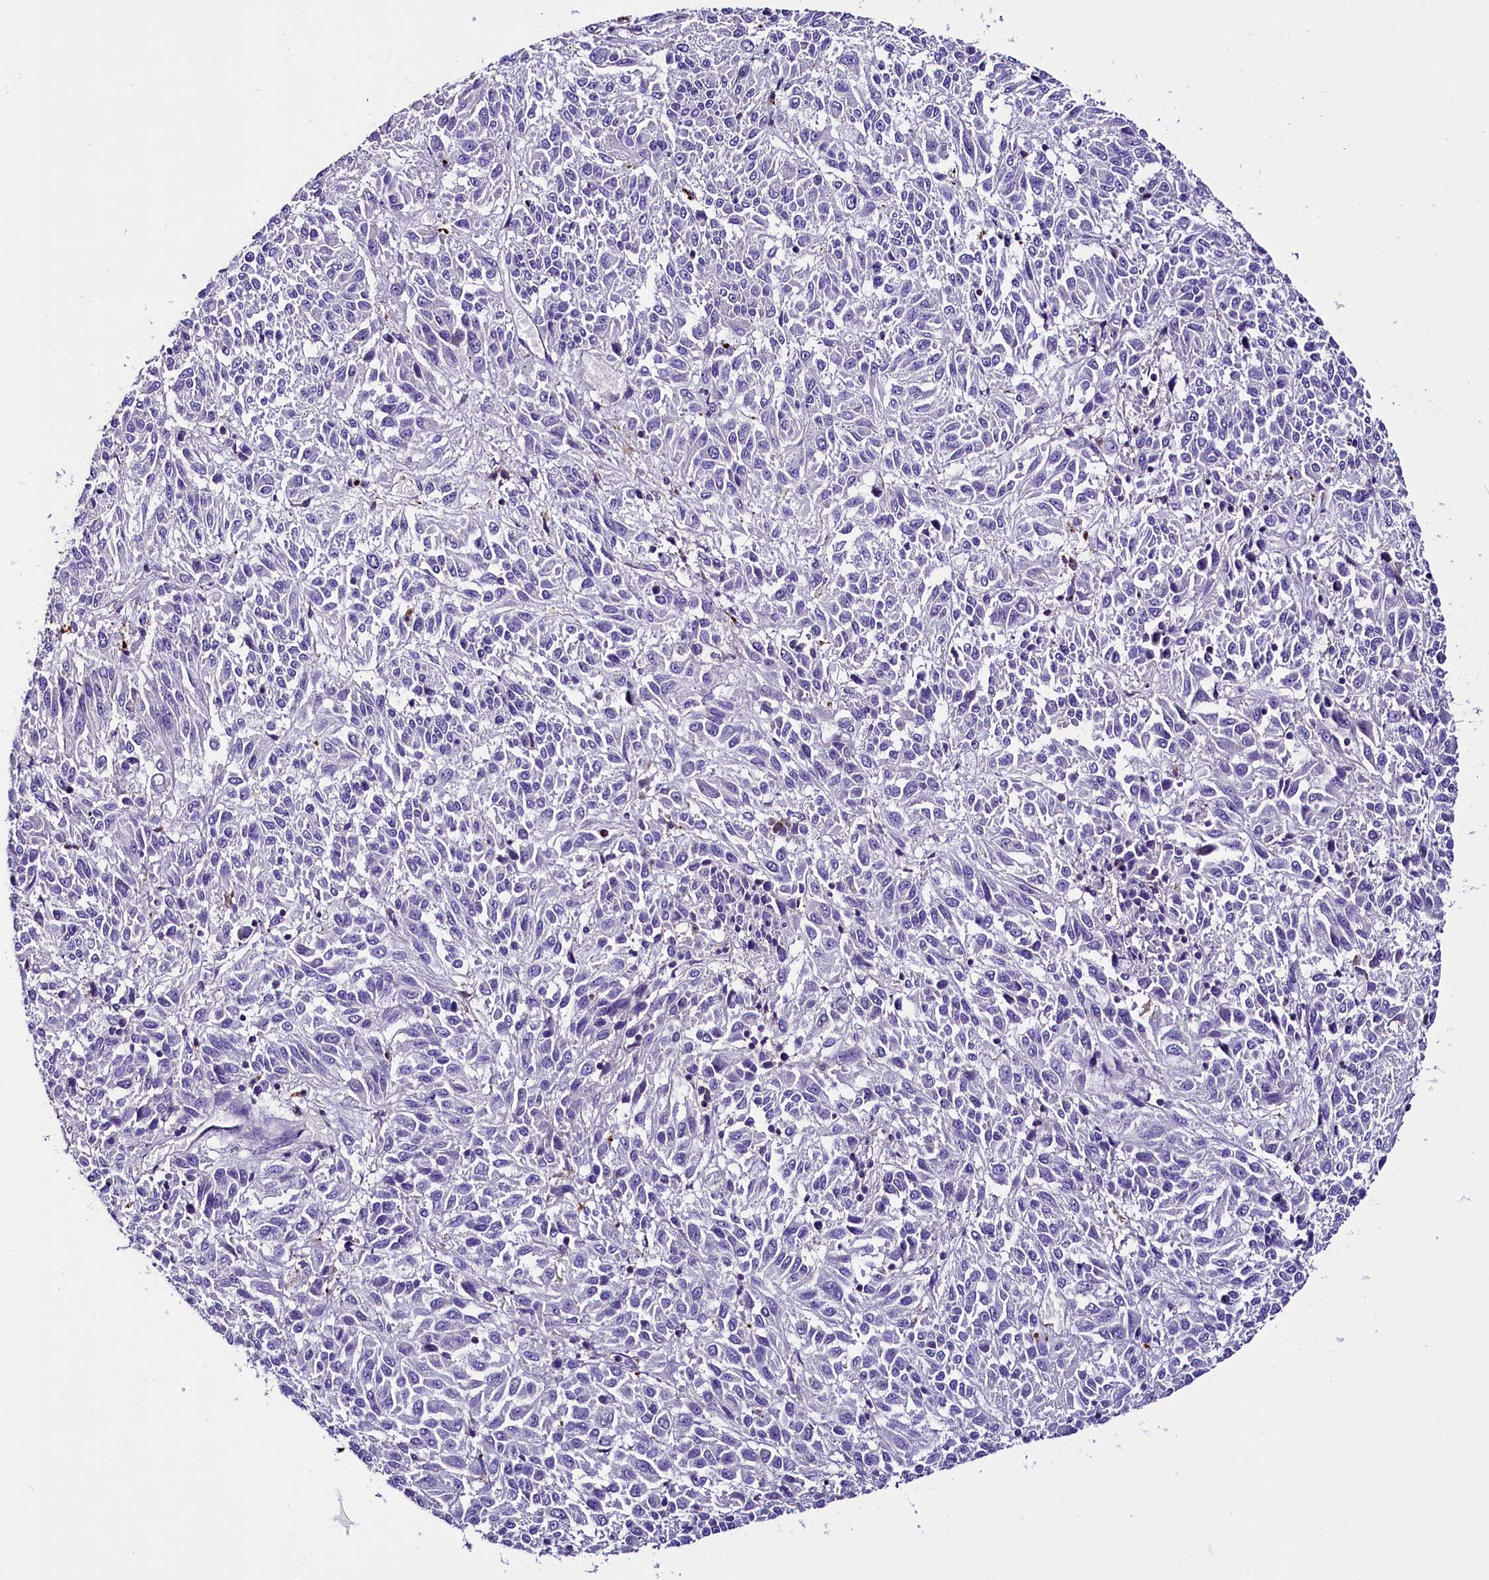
{"staining": {"intensity": "negative", "quantity": "none", "location": "none"}, "tissue": "melanoma", "cell_type": "Tumor cells", "image_type": "cancer", "snomed": [{"axis": "morphology", "description": "Malignant melanoma, Metastatic site"}, {"axis": "topography", "description": "Lung"}], "caption": "DAB (3,3'-diaminobenzidine) immunohistochemical staining of melanoma reveals no significant staining in tumor cells. The staining is performed using DAB (3,3'-diaminobenzidine) brown chromogen with nuclei counter-stained in using hematoxylin.", "gene": "MEX3B", "patient": {"sex": "male", "age": 64}}